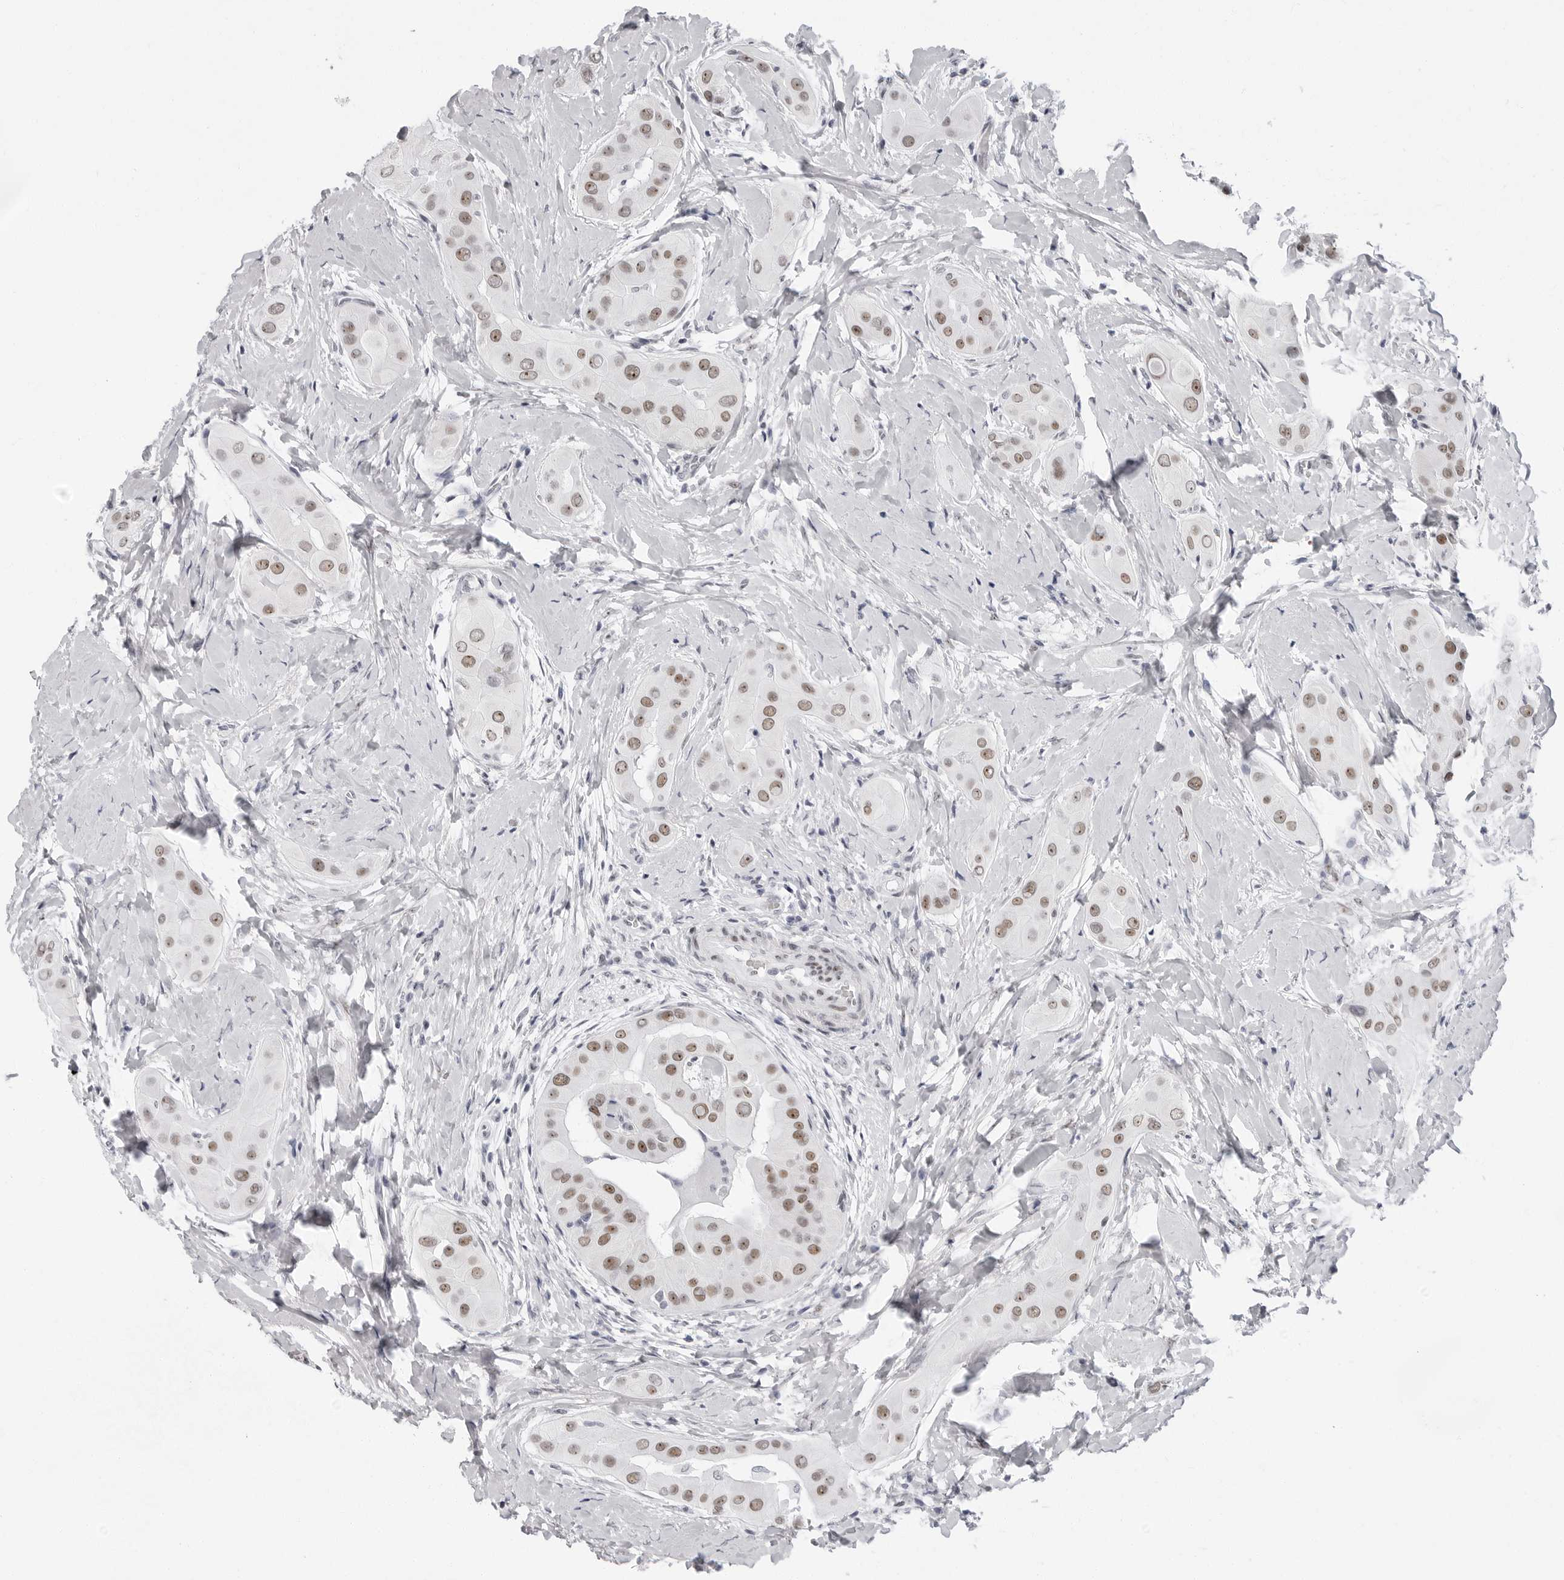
{"staining": {"intensity": "moderate", "quantity": ">75%", "location": "nuclear"}, "tissue": "thyroid cancer", "cell_type": "Tumor cells", "image_type": "cancer", "snomed": [{"axis": "morphology", "description": "Papillary adenocarcinoma, NOS"}, {"axis": "topography", "description": "Thyroid gland"}], "caption": "High-magnification brightfield microscopy of thyroid papillary adenocarcinoma stained with DAB (3,3'-diaminobenzidine) (brown) and counterstained with hematoxylin (blue). tumor cells exhibit moderate nuclear positivity is appreciated in about>75% of cells.", "gene": "VEZF1", "patient": {"sex": "male", "age": 33}}